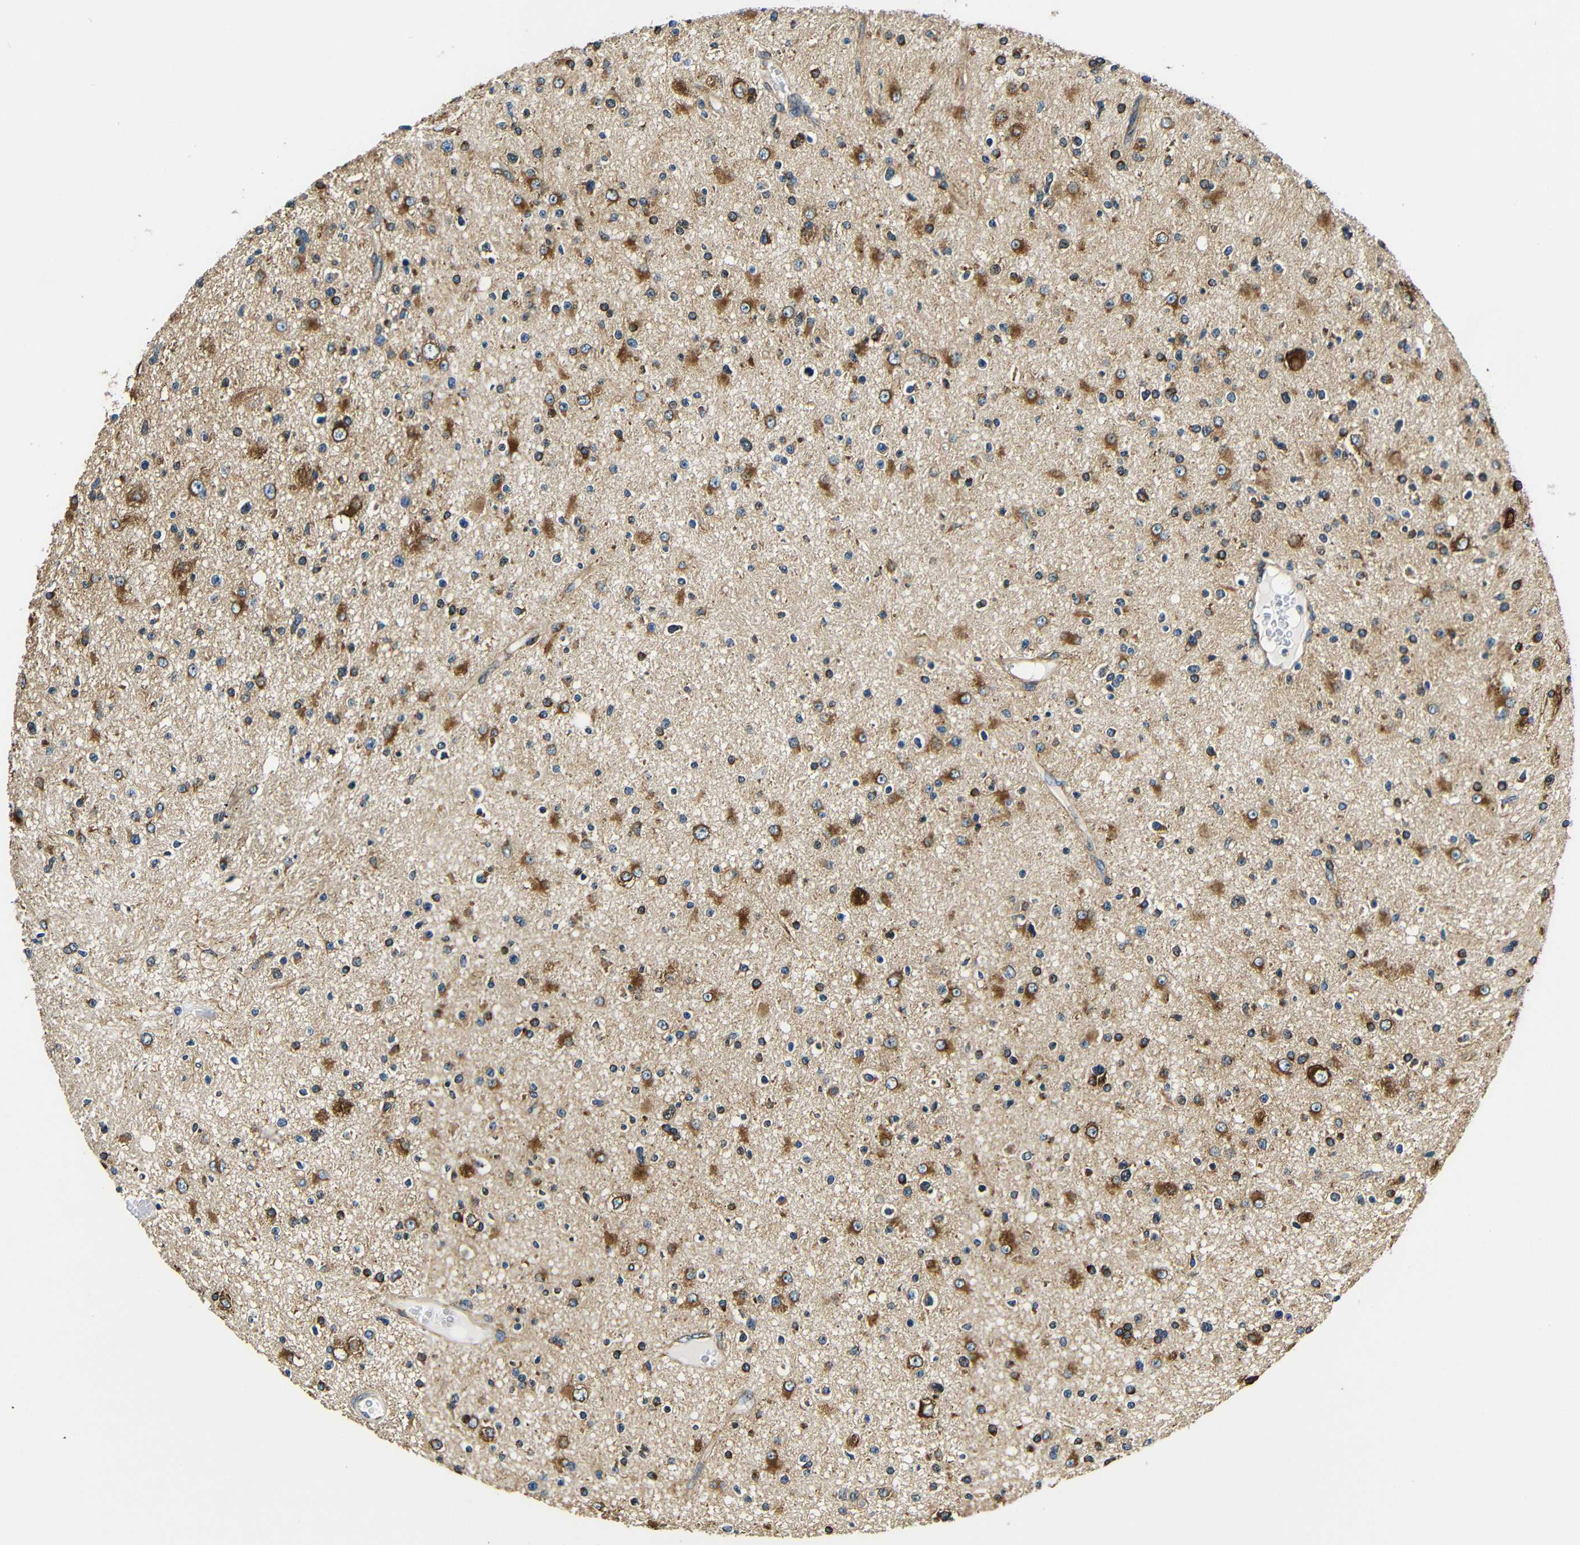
{"staining": {"intensity": "strong", "quantity": ">75%", "location": "cytoplasmic/membranous"}, "tissue": "glioma", "cell_type": "Tumor cells", "image_type": "cancer", "snomed": [{"axis": "morphology", "description": "Glioma, malignant, High grade"}, {"axis": "topography", "description": "Brain"}], "caption": "Immunohistochemistry (IHC) (DAB) staining of malignant high-grade glioma exhibits strong cytoplasmic/membranous protein expression in approximately >75% of tumor cells. The protein of interest is stained brown, and the nuclei are stained in blue (DAB IHC with brightfield microscopy, high magnification).", "gene": "VAPB", "patient": {"sex": "male", "age": 33}}